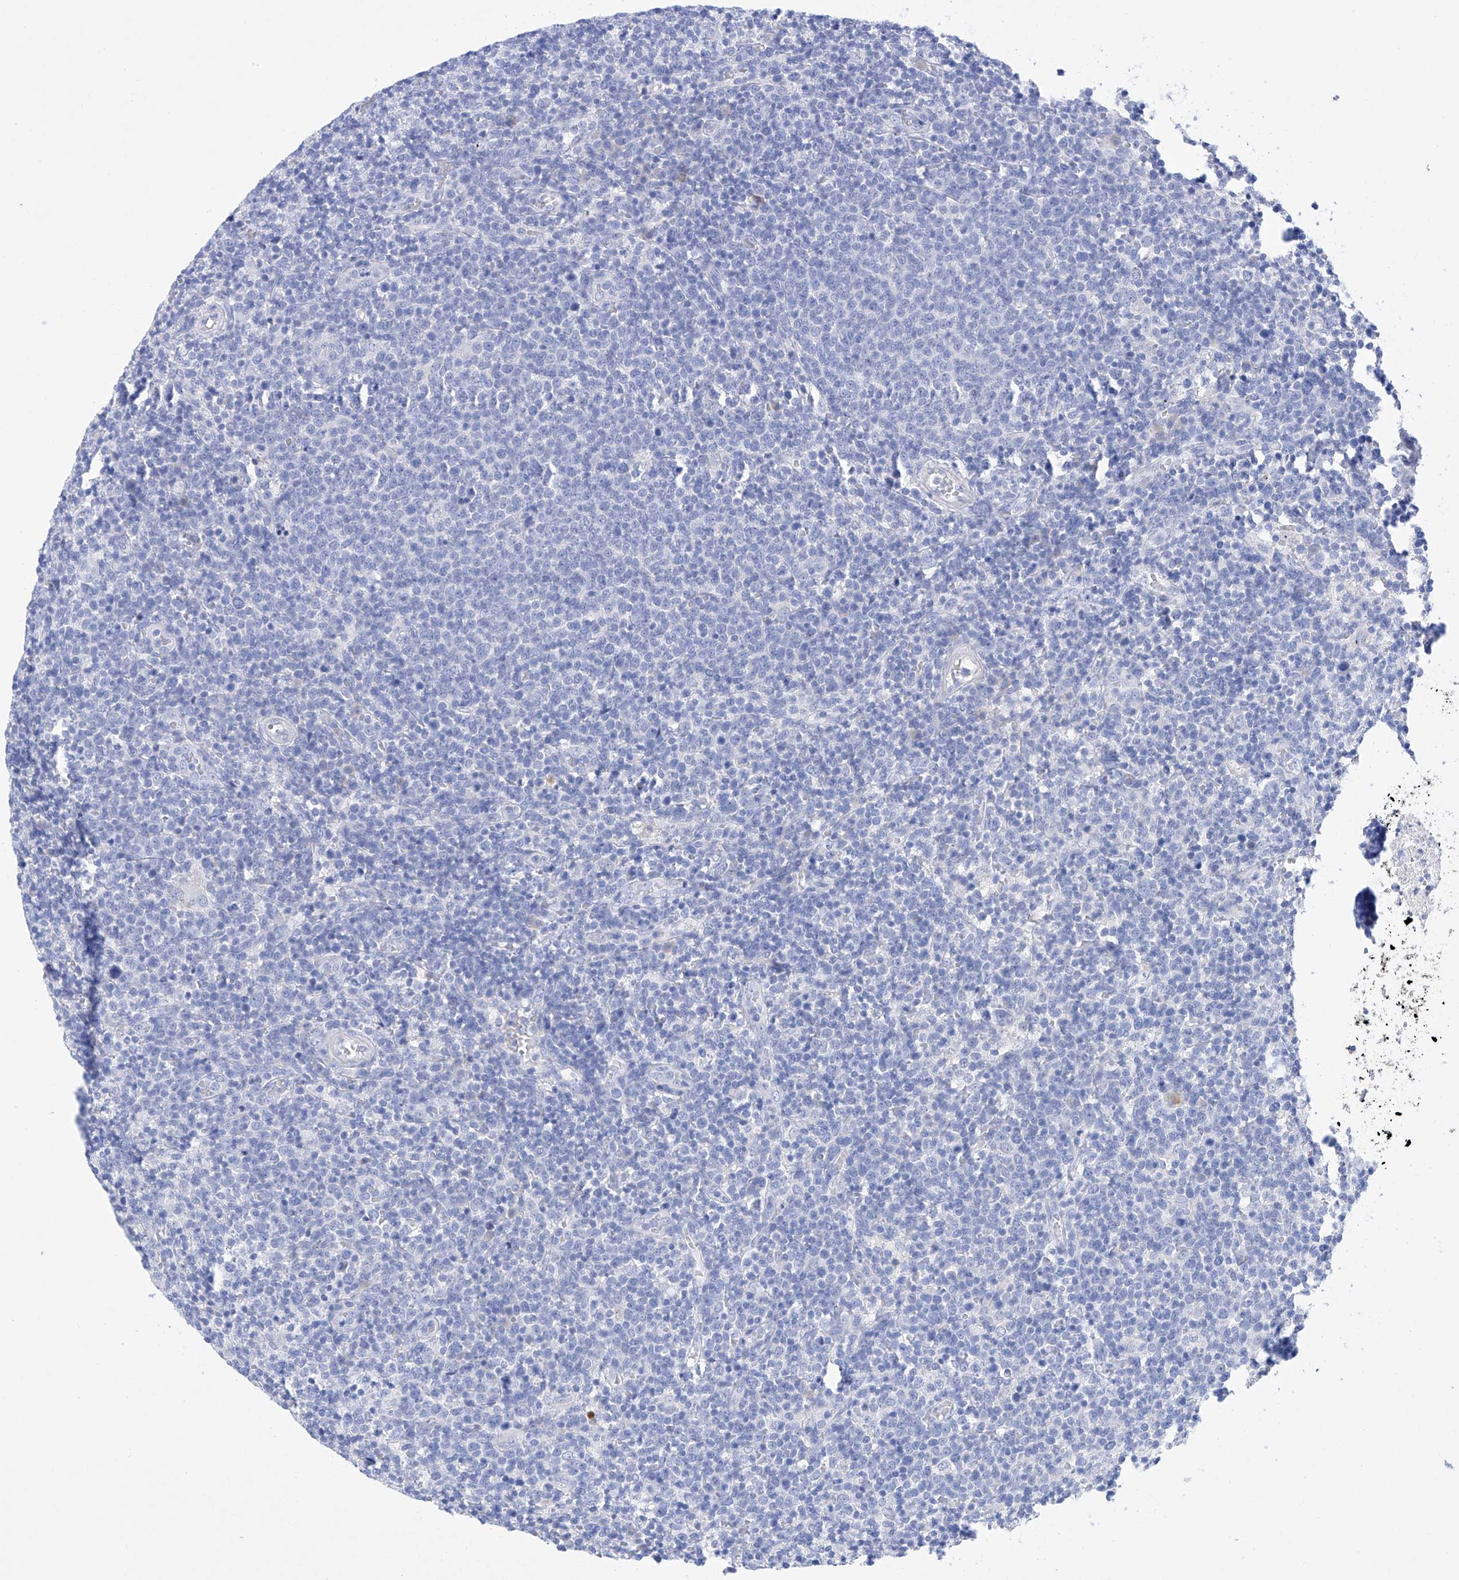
{"staining": {"intensity": "negative", "quantity": "none", "location": "none"}, "tissue": "lymphoma", "cell_type": "Tumor cells", "image_type": "cancer", "snomed": [{"axis": "morphology", "description": "Malignant lymphoma, non-Hodgkin's type, High grade"}, {"axis": "topography", "description": "Lymph node"}], "caption": "A histopathology image of lymphoma stained for a protein shows no brown staining in tumor cells. (DAB immunohistochemistry (IHC) with hematoxylin counter stain).", "gene": "LURAP1", "patient": {"sex": "male", "age": 61}}